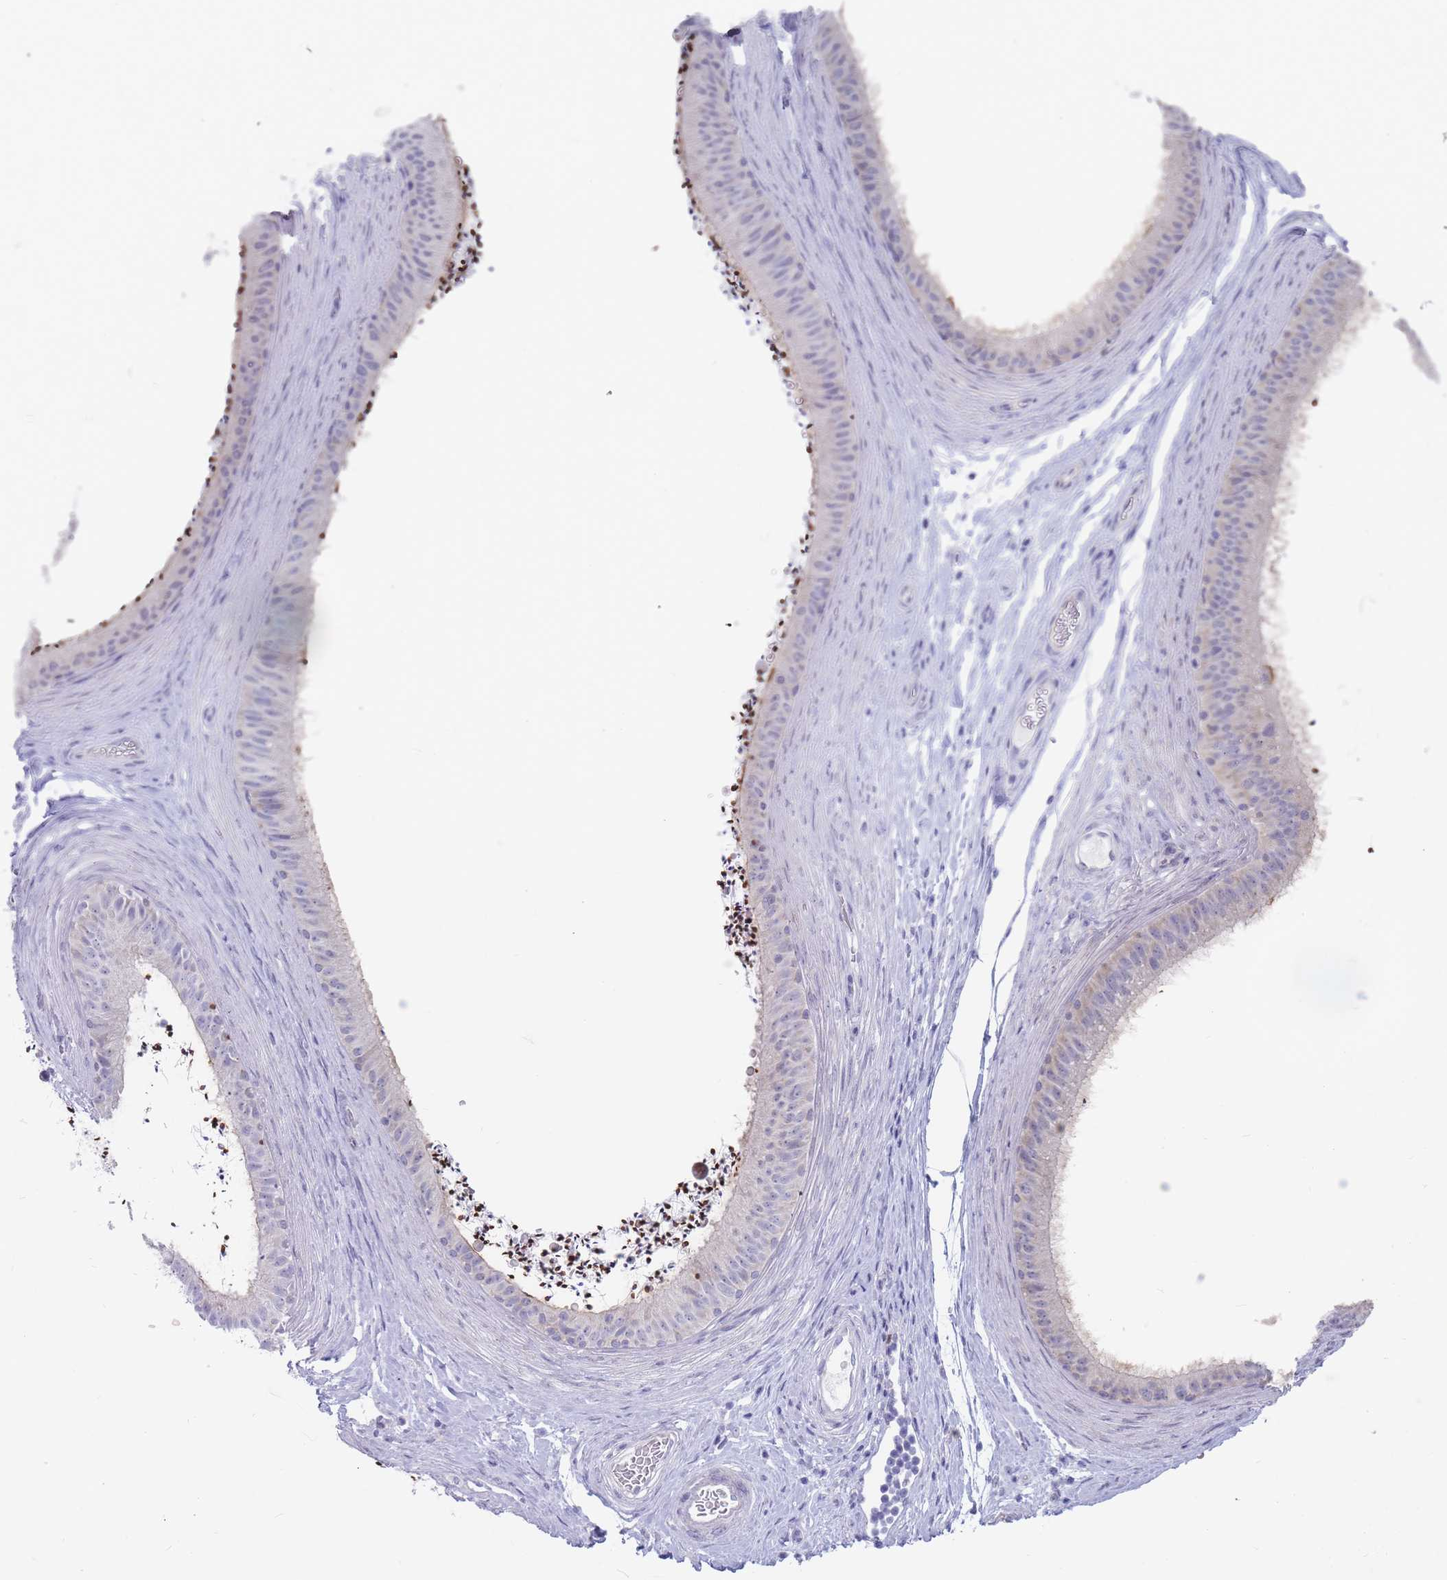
{"staining": {"intensity": "negative", "quantity": "none", "location": "none"}, "tissue": "epididymis", "cell_type": "Glandular cells", "image_type": "normal", "snomed": [{"axis": "morphology", "description": "Normal tissue, NOS"}, {"axis": "topography", "description": "Testis"}, {"axis": "topography", "description": "Epididymis"}], "caption": "Immunohistochemistry (IHC) image of unremarkable epididymis: epididymis stained with DAB reveals no significant protein staining in glandular cells. Brightfield microscopy of IHC stained with DAB (3,3'-diaminobenzidine) (brown) and hematoxylin (blue), captured at high magnification.", "gene": "PIGU", "patient": {"sex": "male", "age": 41}}